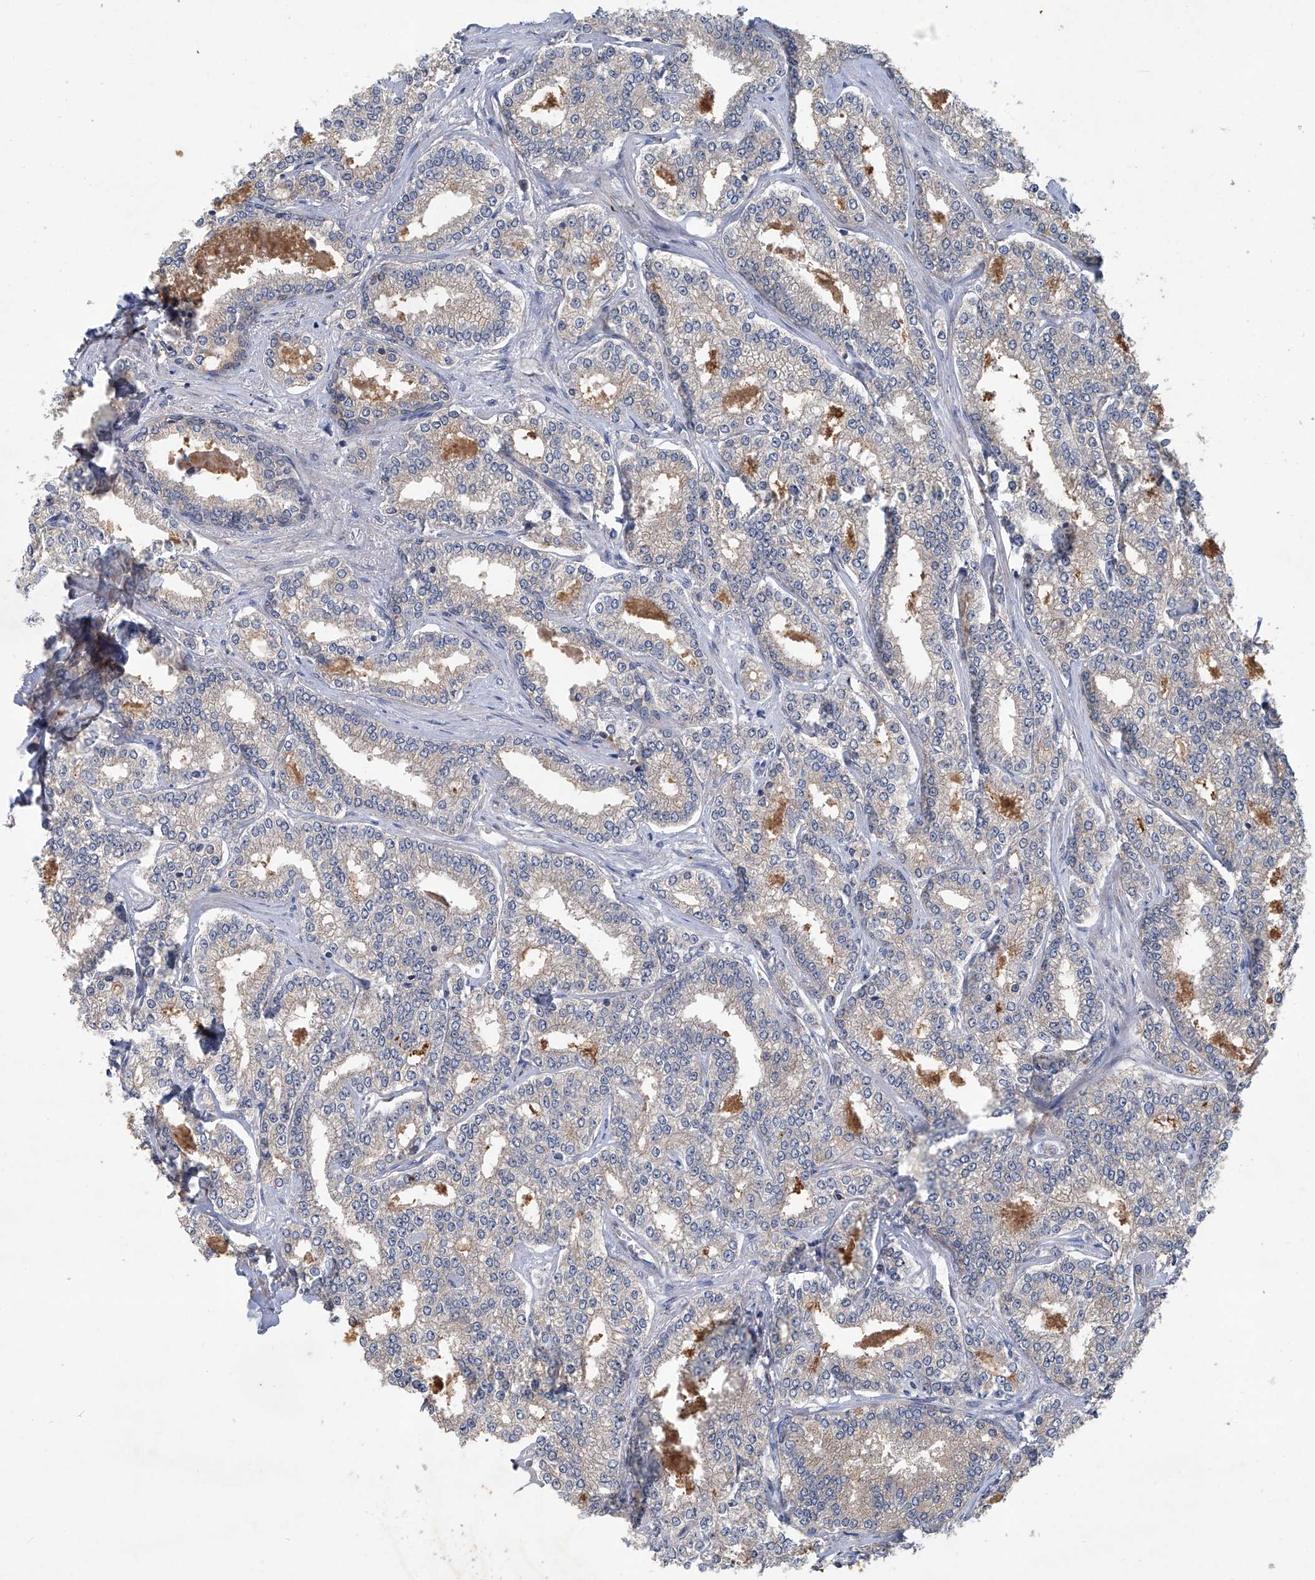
{"staining": {"intensity": "negative", "quantity": "none", "location": "none"}, "tissue": "prostate cancer", "cell_type": "Tumor cells", "image_type": "cancer", "snomed": [{"axis": "morphology", "description": "Normal tissue, NOS"}, {"axis": "morphology", "description": "Adenocarcinoma, High grade"}, {"axis": "topography", "description": "Prostate"}], "caption": "Human prostate cancer stained for a protein using immunohistochemistry (IHC) shows no staining in tumor cells.", "gene": "ANKRD34A", "patient": {"sex": "male", "age": 83}}